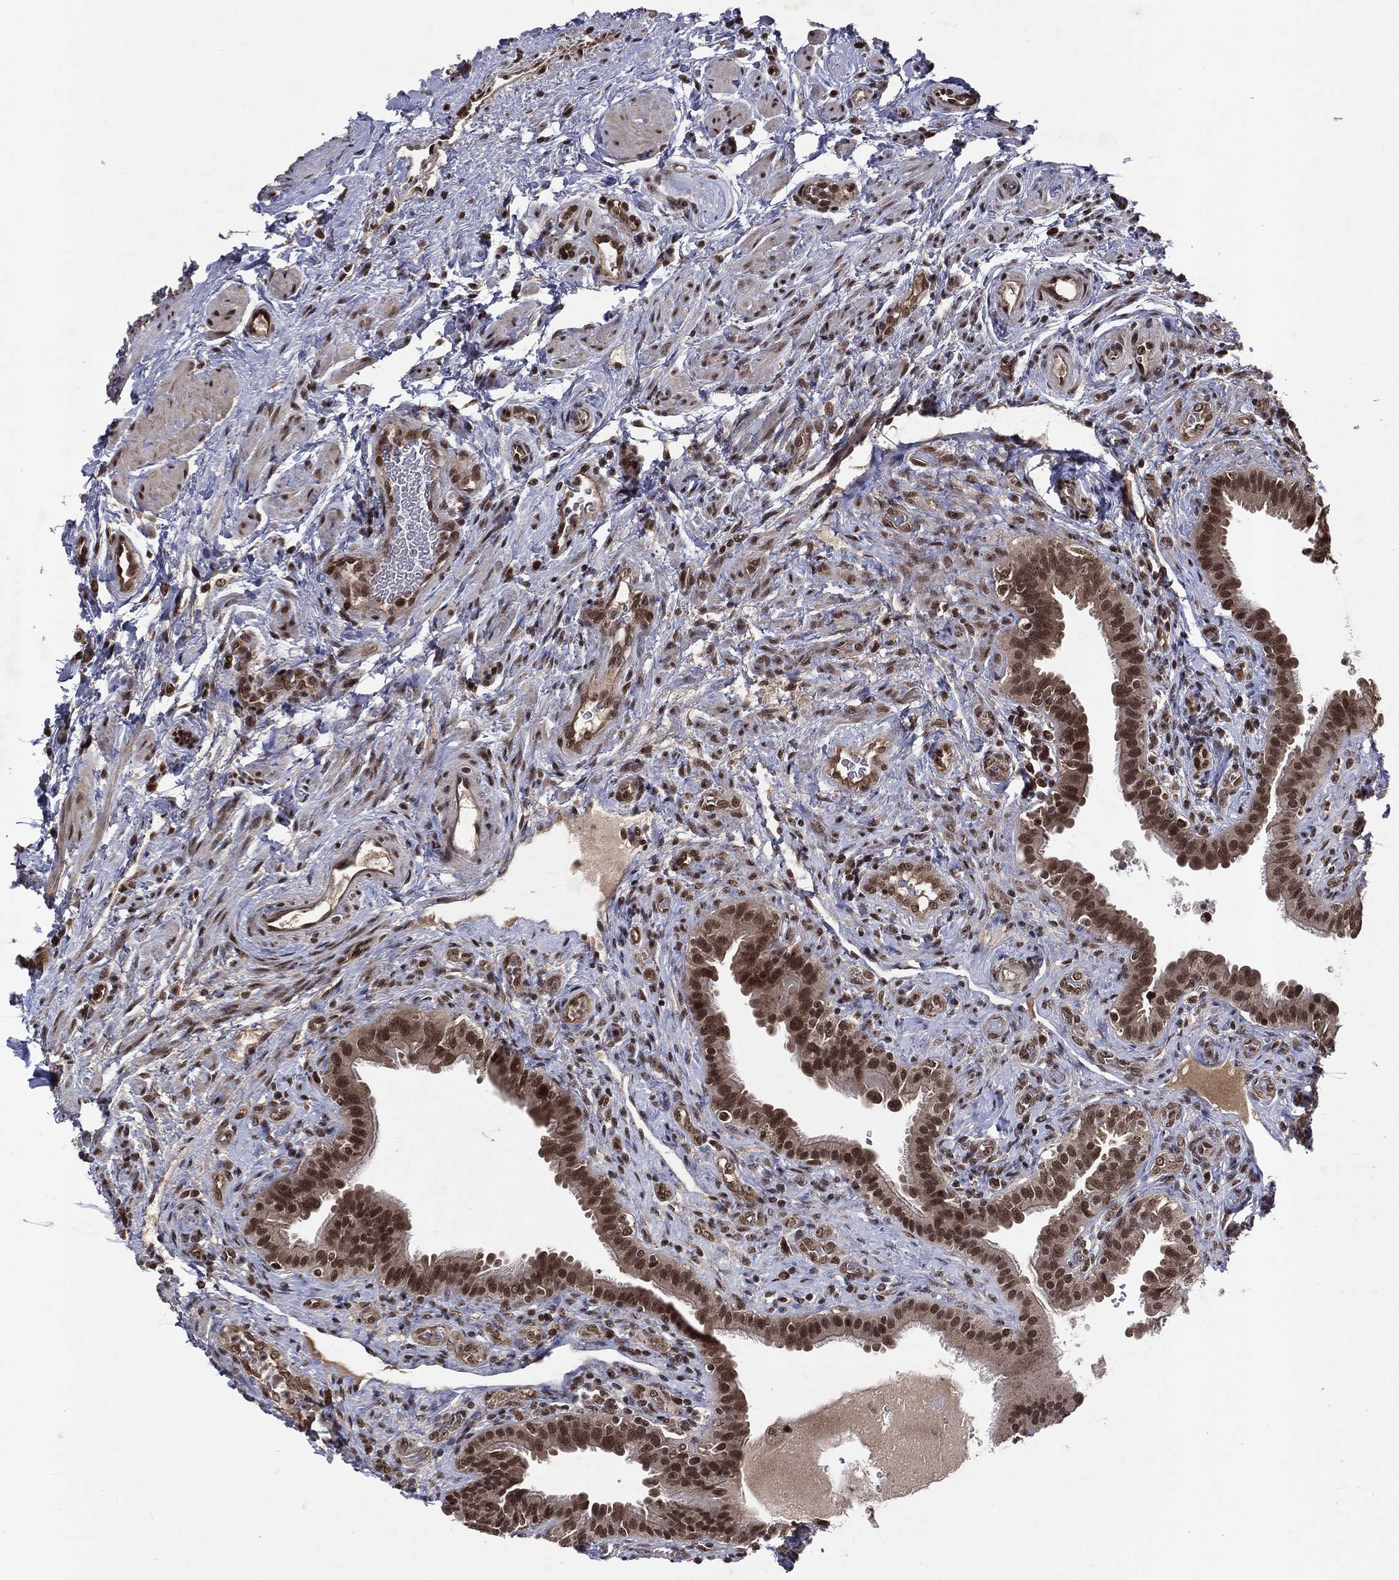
{"staining": {"intensity": "moderate", "quantity": ">75%", "location": "cytoplasmic/membranous,nuclear"}, "tissue": "fallopian tube", "cell_type": "Glandular cells", "image_type": "normal", "snomed": [{"axis": "morphology", "description": "Normal tissue, NOS"}, {"axis": "topography", "description": "Fallopian tube"}], "caption": "IHC of benign human fallopian tube reveals medium levels of moderate cytoplasmic/membranous,nuclear staining in approximately >75% of glandular cells.", "gene": "DMAP1", "patient": {"sex": "female", "age": 41}}